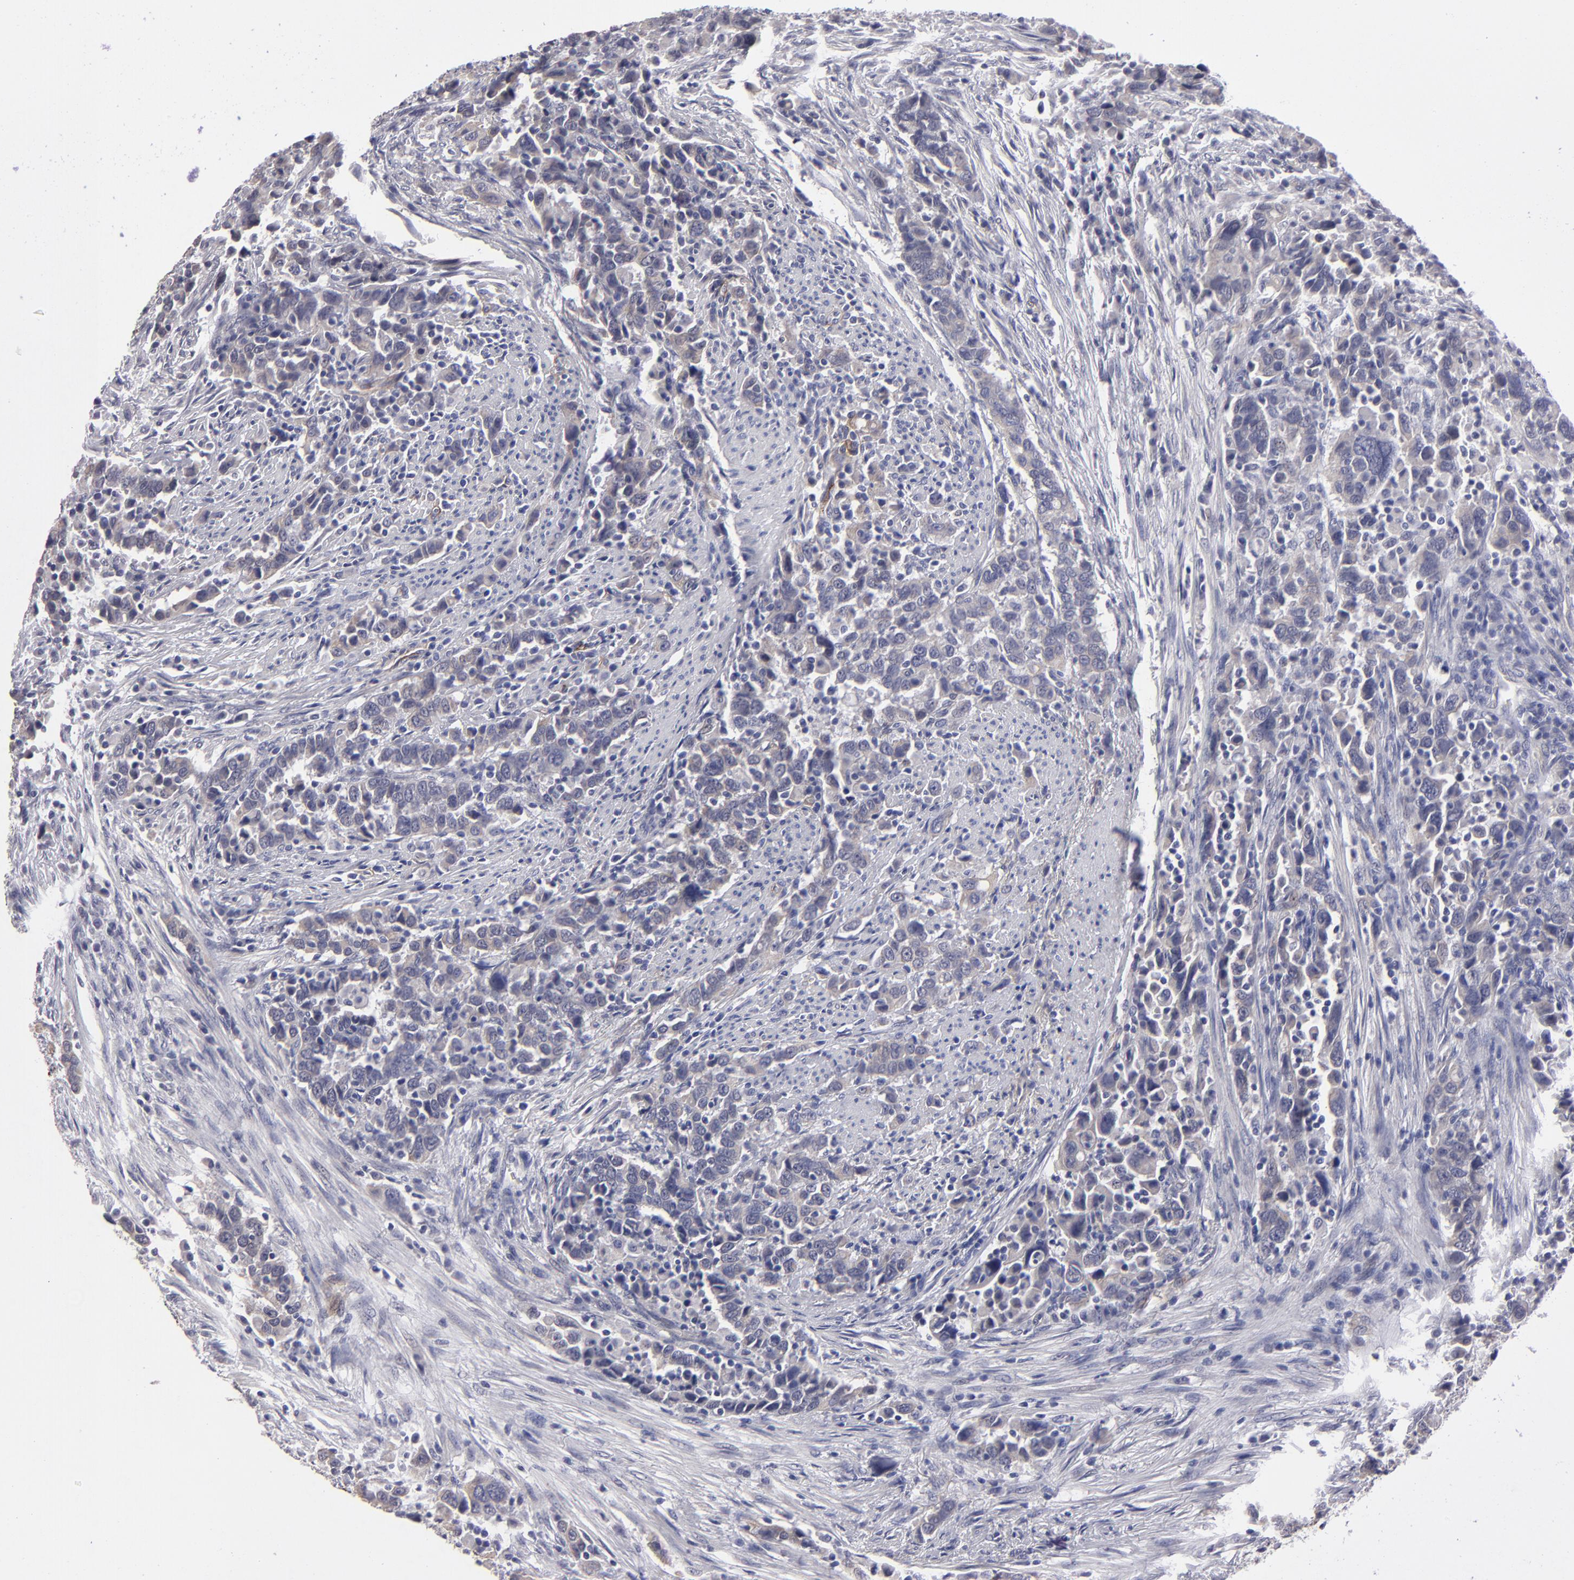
{"staining": {"intensity": "weak", "quantity": "25%-75%", "location": "cytoplasmic/membranous"}, "tissue": "urothelial cancer", "cell_type": "Tumor cells", "image_type": "cancer", "snomed": [{"axis": "morphology", "description": "Urothelial carcinoma, High grade"}, {"axis": "topography", "description": "Urinary bladder"}], "caption": "Human urothelial cancer stained for a protein (brown) reveals weak cytoplasmic/membranous positive staining in about 25%-75% of tumor cells.", "gene": "ZNF175", "patient": {"sex": "male", "age": 61}}